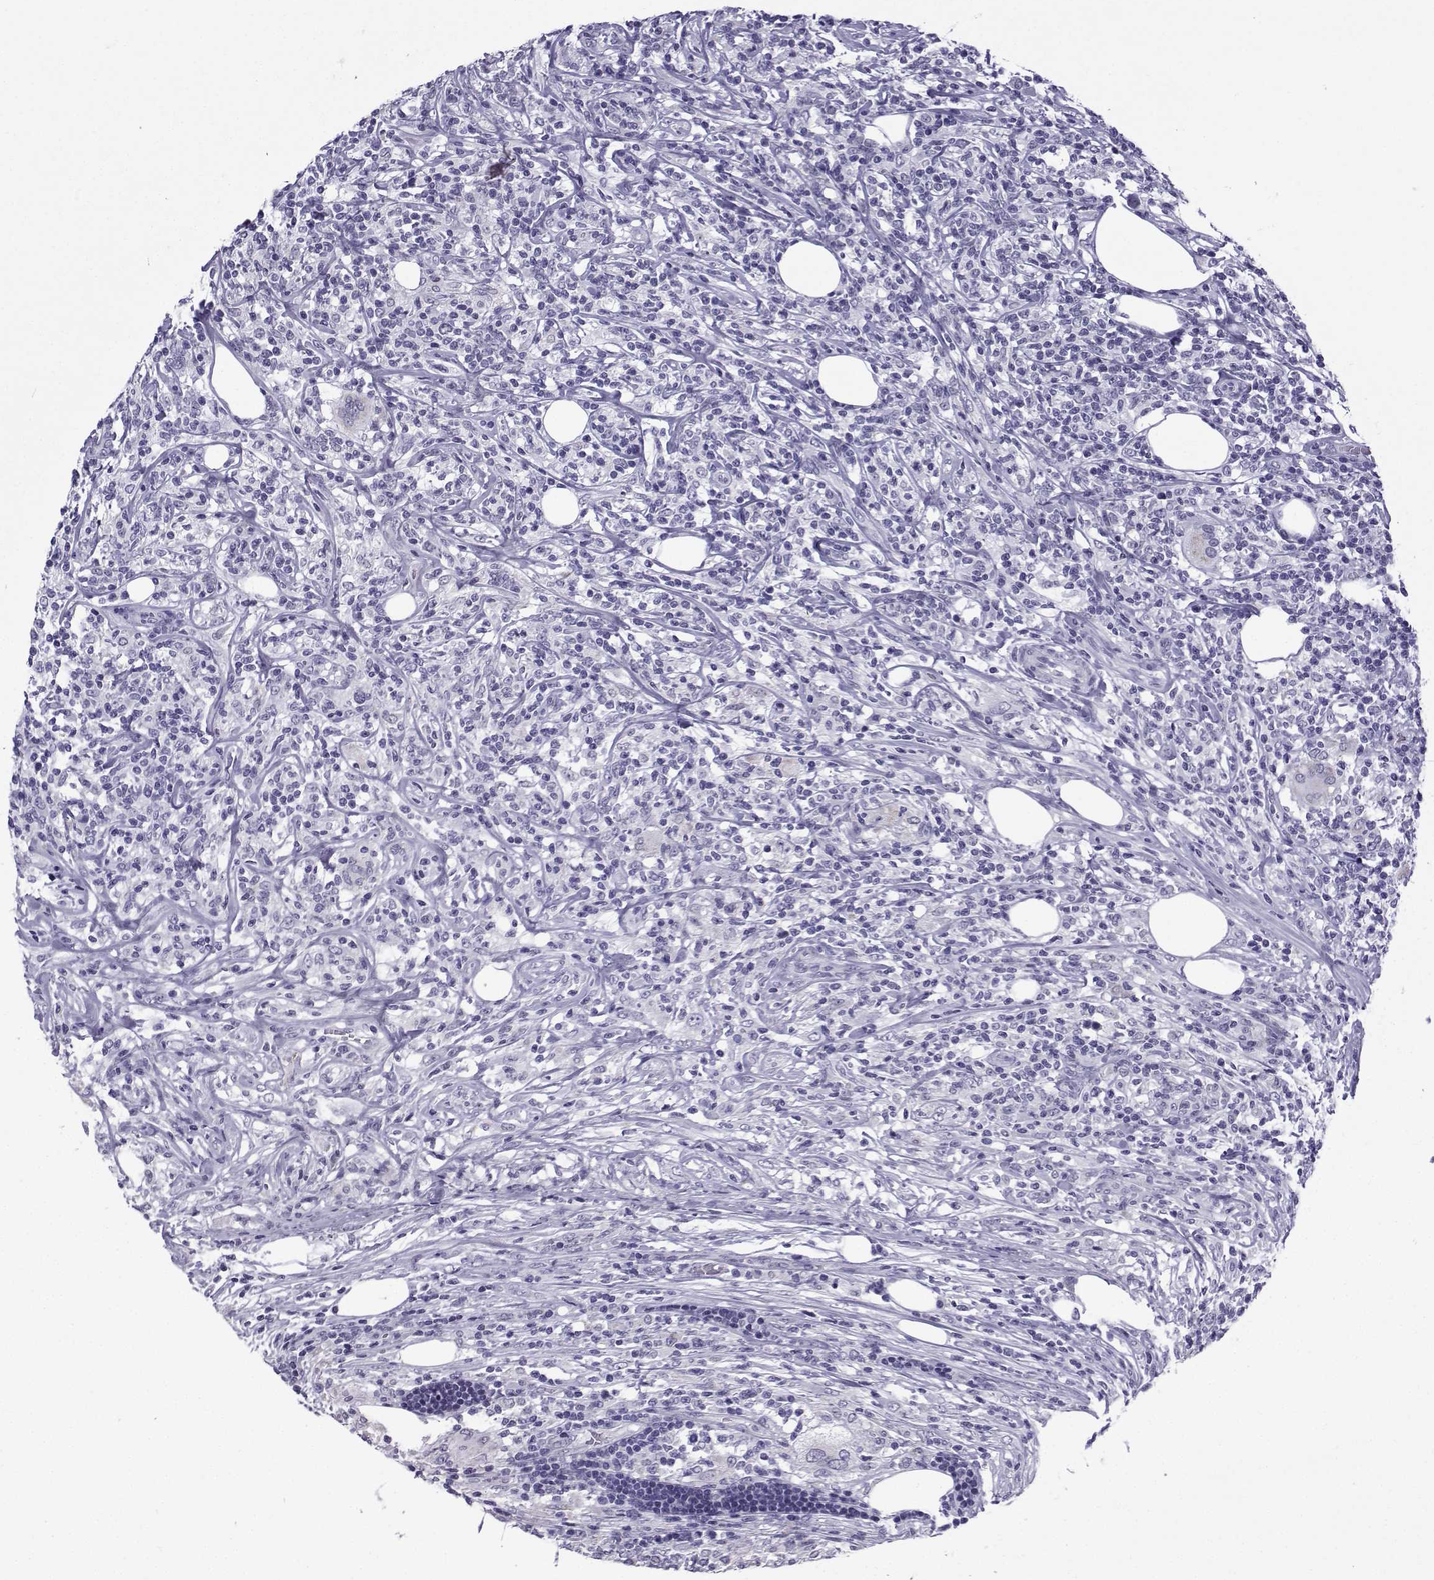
{"staining": {"intensity": "negative", "quantity": "none", "location": "none"}, "tissue": "lymphoma", "cell_type": "Tumor cells", "image_type": "cancer", "snomed": [{"axis": "morphology", "description": "Malignant lymphoma, non-Hodgkin's type, High grade"}, {"axis": "topography", "description": "Lymph node"}], "caption": "Lymphoma stained for a protein using IHC reveals no staining tumor cells.", "gene": "ACRBP", "patient": {"sex": "female", "age": 84}}